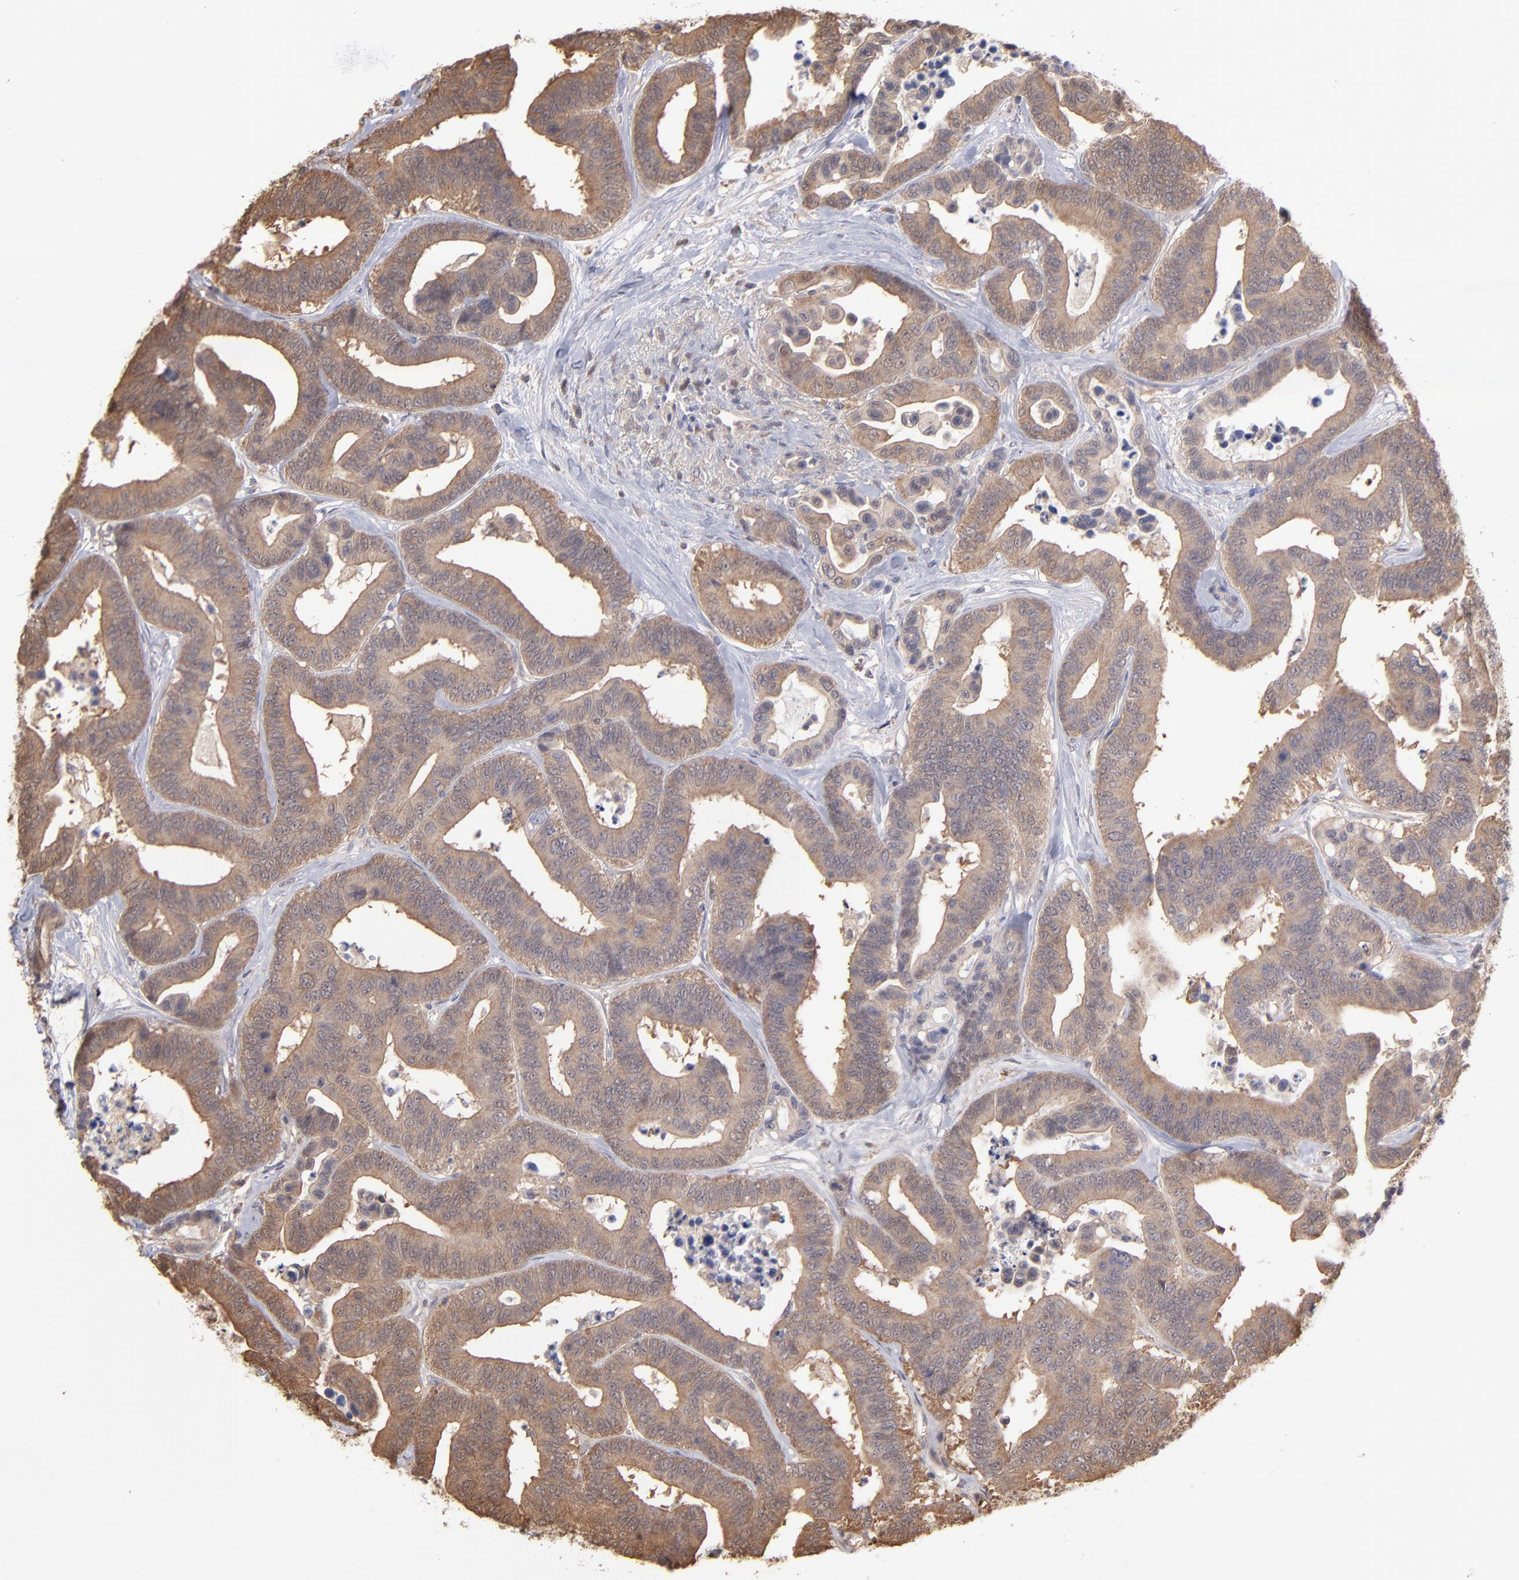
{"staining": {"intensity": "strong", "quantity": ">75%", "location": "cytoplasmic/membranous"}, "tissue": "colorectal cancer", "cell_type": "Tumor cells", "image_type": "cancer", "snomed": [{"axis": "morphology", "description": "Adenocarcinoma, NOS"}, {"axis": "topography", "description": "Colon"}], "caption": "A high-resolution histopathology image shows immunohistochemistry staining of colorectal adenocarcinoma, which shows strong cytoplasmic/membranous positivity in approximately >75% of tumor cells.", "gene": "MAP2K2", "patient": {"sex": "male", "age": 82}}